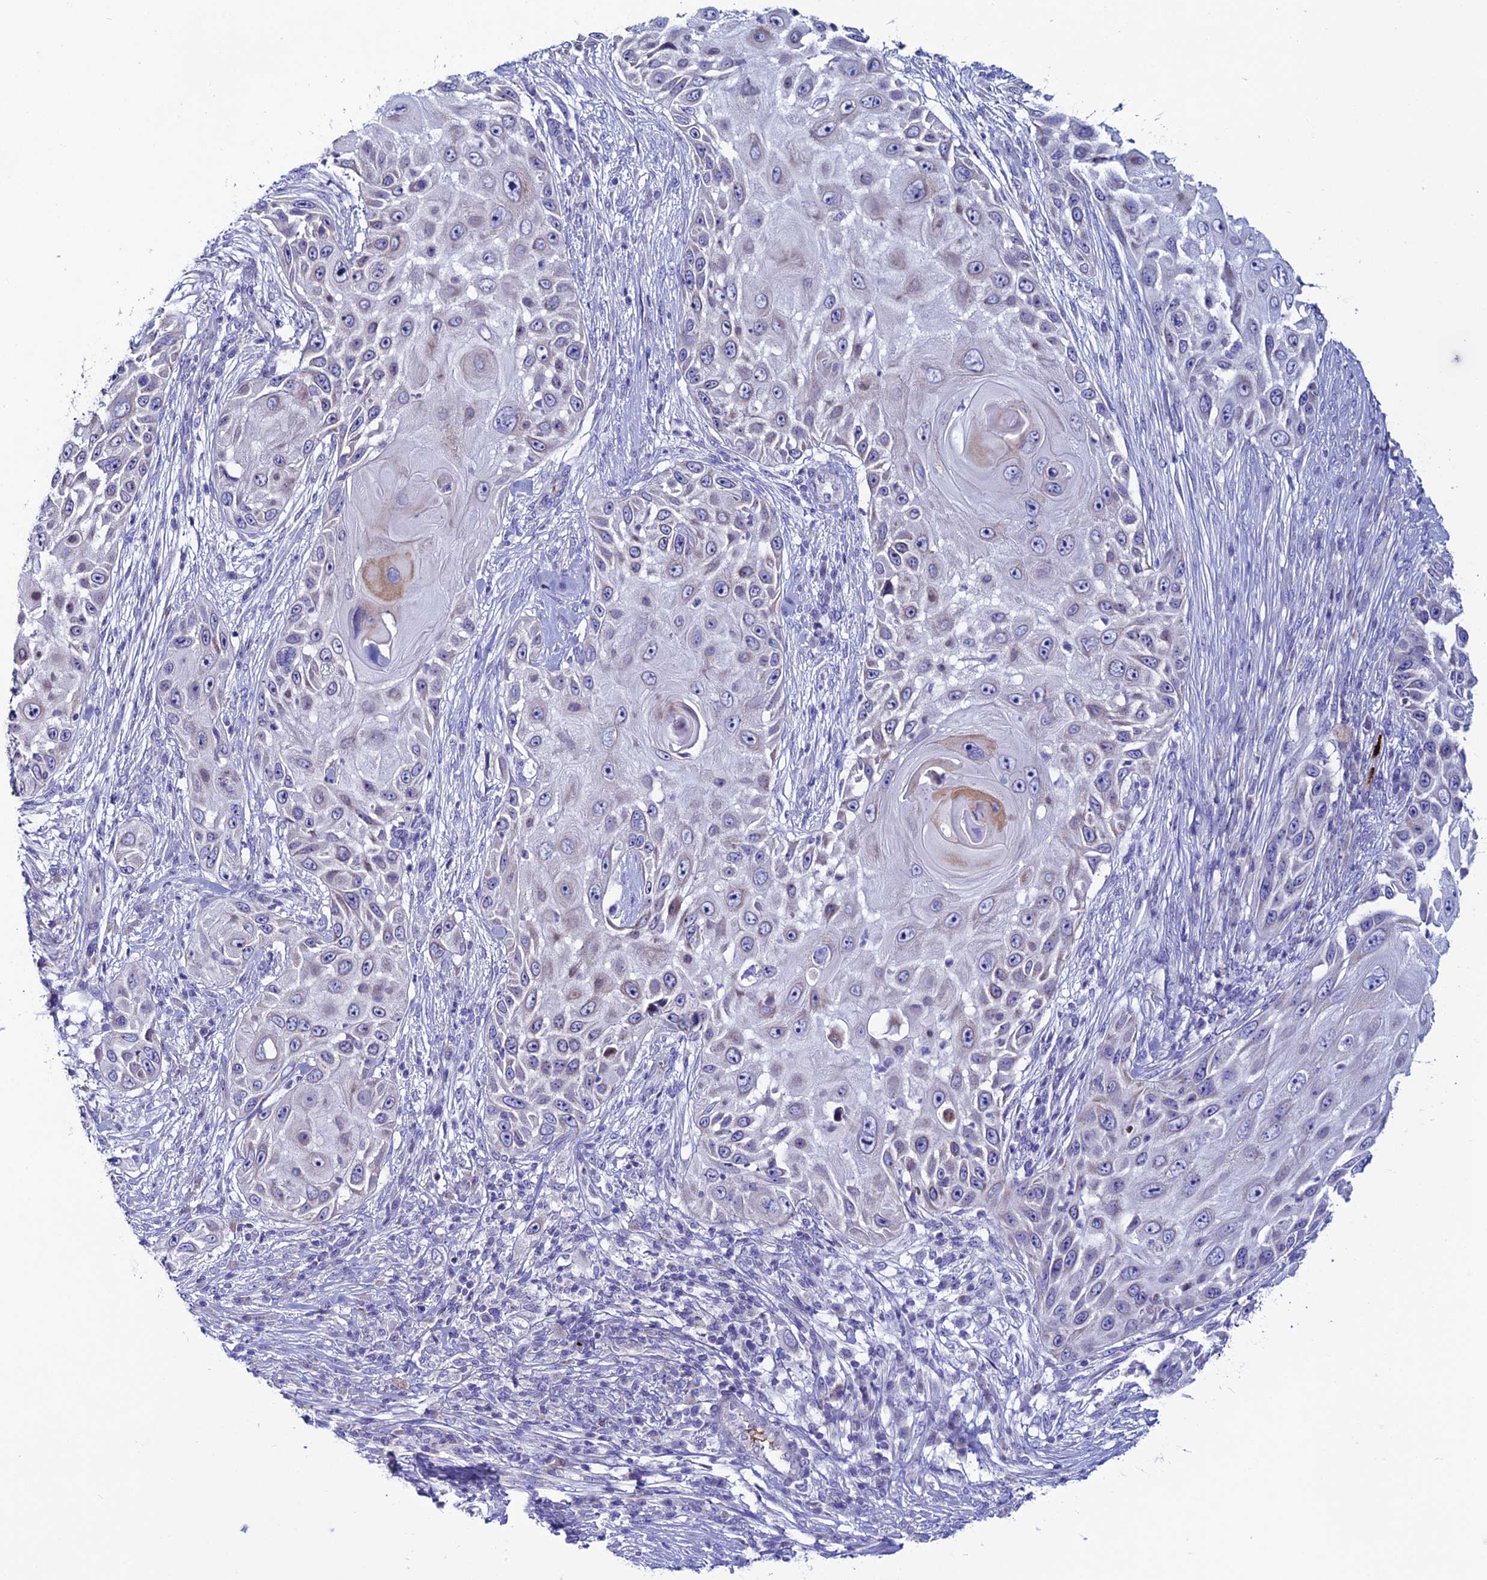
{"staining": {"intensity": "weak", "quantity": "<25%", "location": "cytoplasmic/membranous"}, "tissue": "skin cancer", "cell_type": "Tumor cells", "image_type": "cancer", "snomed": [{"axis": "morphology", "description": "Squamous cell carcinoma, NOS"}, {"axis": "topography", "description": "Skin"}], "caption": "Tumor cells are negative for protein expression in human skin cancer.", "gene": "C21orf140", "patient": {"sex": "female", "age": 44}}